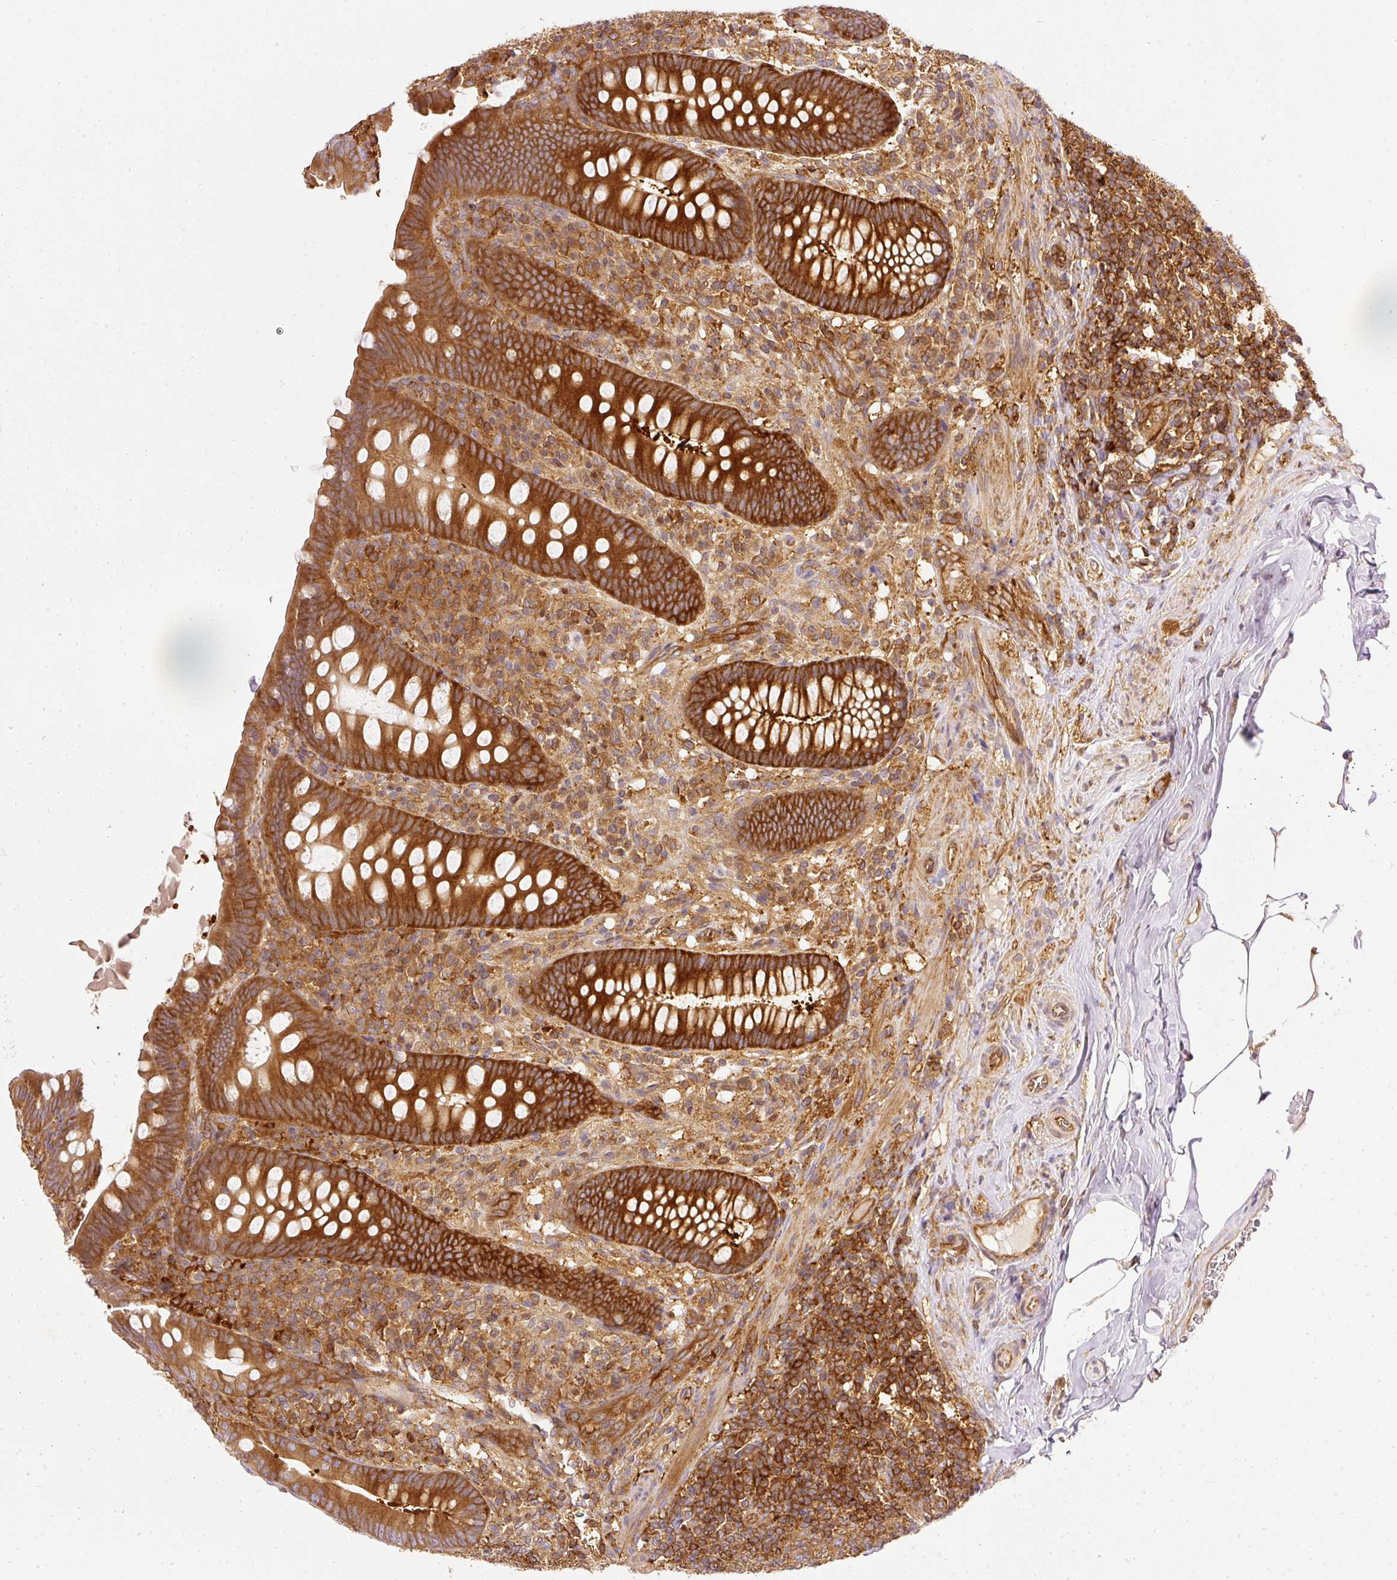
{"staining": {"intensity": "strong", "quantity": ">75%", "location": "cytoplasmic/membranous"}, "tissue": "appendix", "cell_type": "Glandular cells", "image_type": "normal", "snomed": [{"axis": "morphology", "description": "Normal tissue, NOS"}, {"axis": "topography", "description": "Appendix"}], "caption": "Immunohistochemical staining of benign appendix demonstrates high levels of strong cytoplasmic/membranous positivity in approximately >75% of glandular cells.", "gene": "ARMH3", "patient": {"sex": "male", "age": 71}}